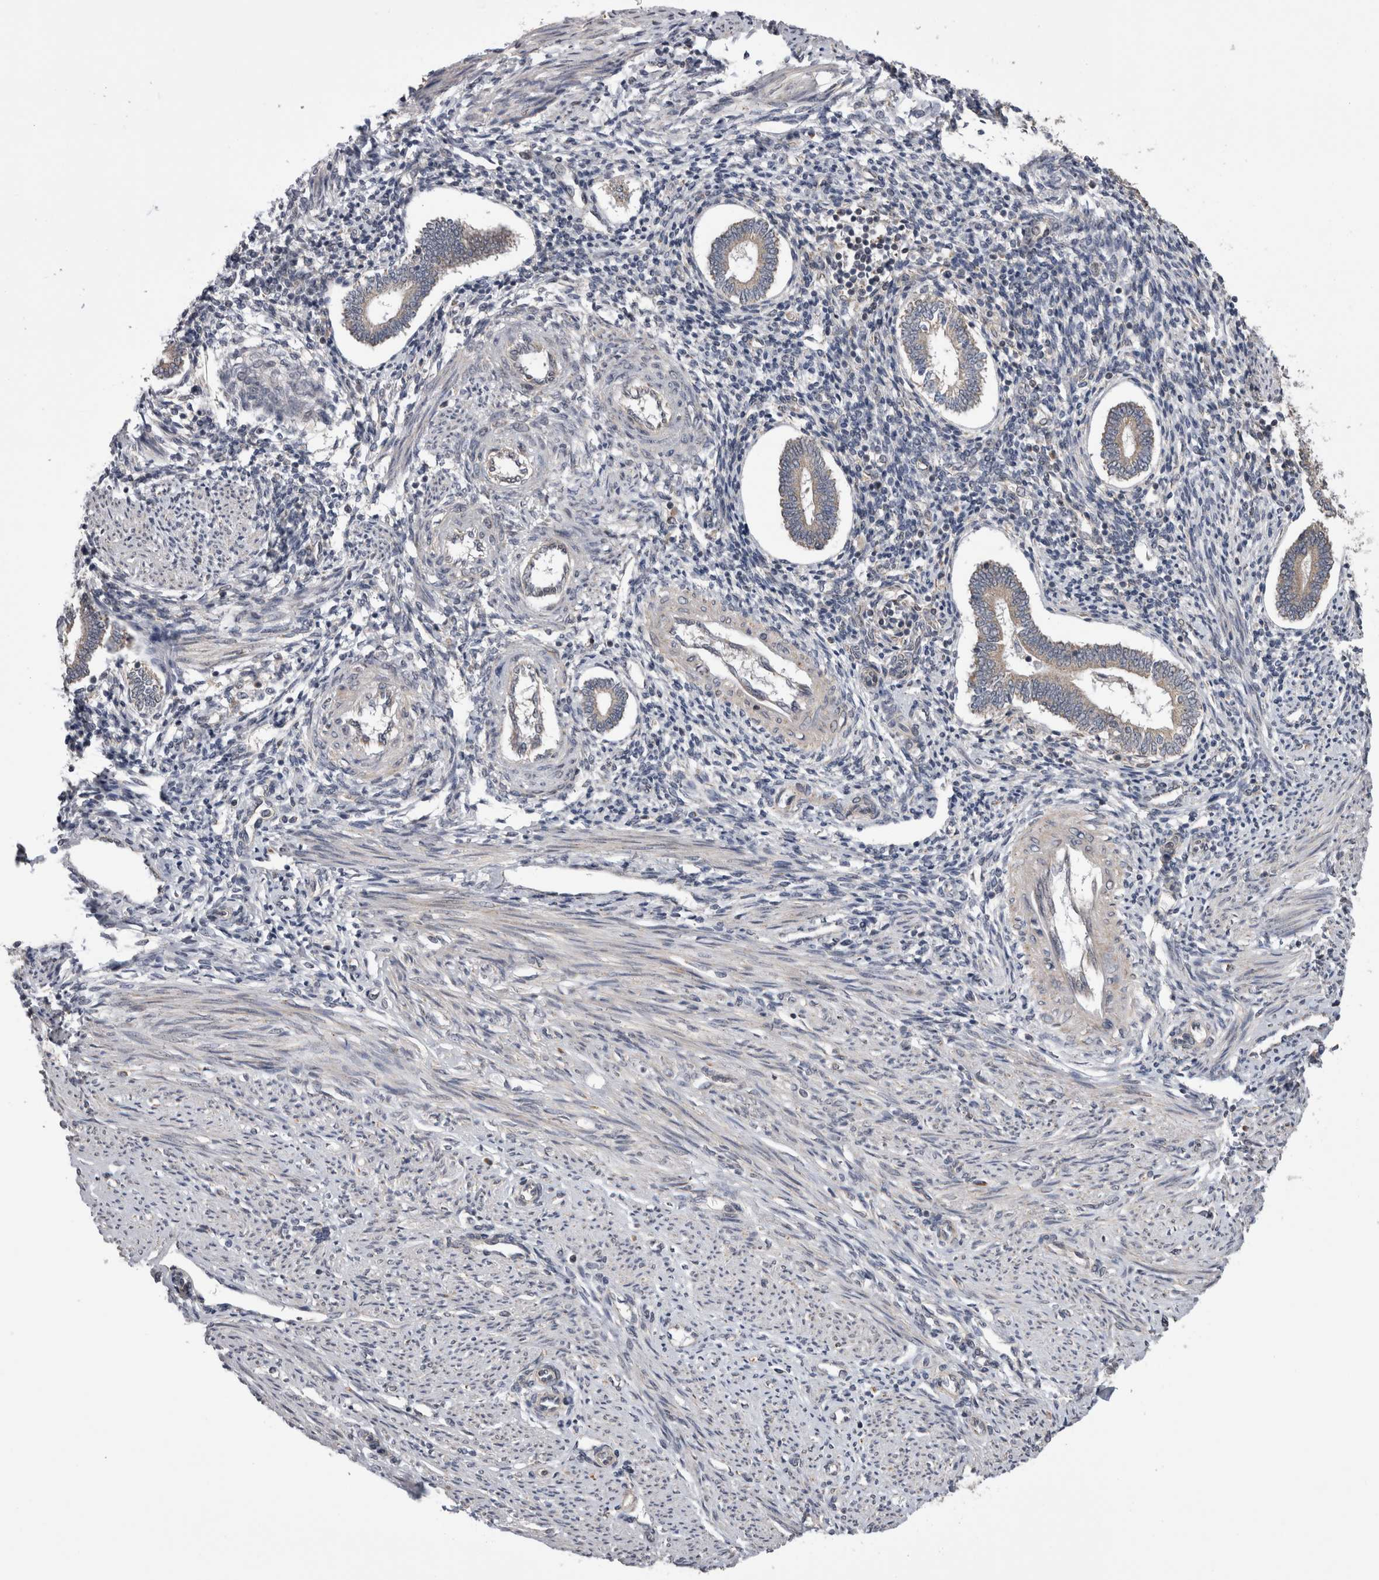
{"staining": {"intensity": "negative", "quantity": "none", "location": "none"}, "tissue": "endometrium", "cell_type": "Cells in endometrial stroma", "image_type": "normal", "snomed": [{"axis": "morphology", "description": "Normal tissue, NOS"}, {"axis": "topography", "description": "Endometrium"}], "caption": "Histopathology image shows no protein staining in cells in endometrial stroma of benign endometrium. (IHC, brightfield microscopy, high magnification).", "gene": "ARHGAP29", "patient": {"sex": "female", "age": 42}}